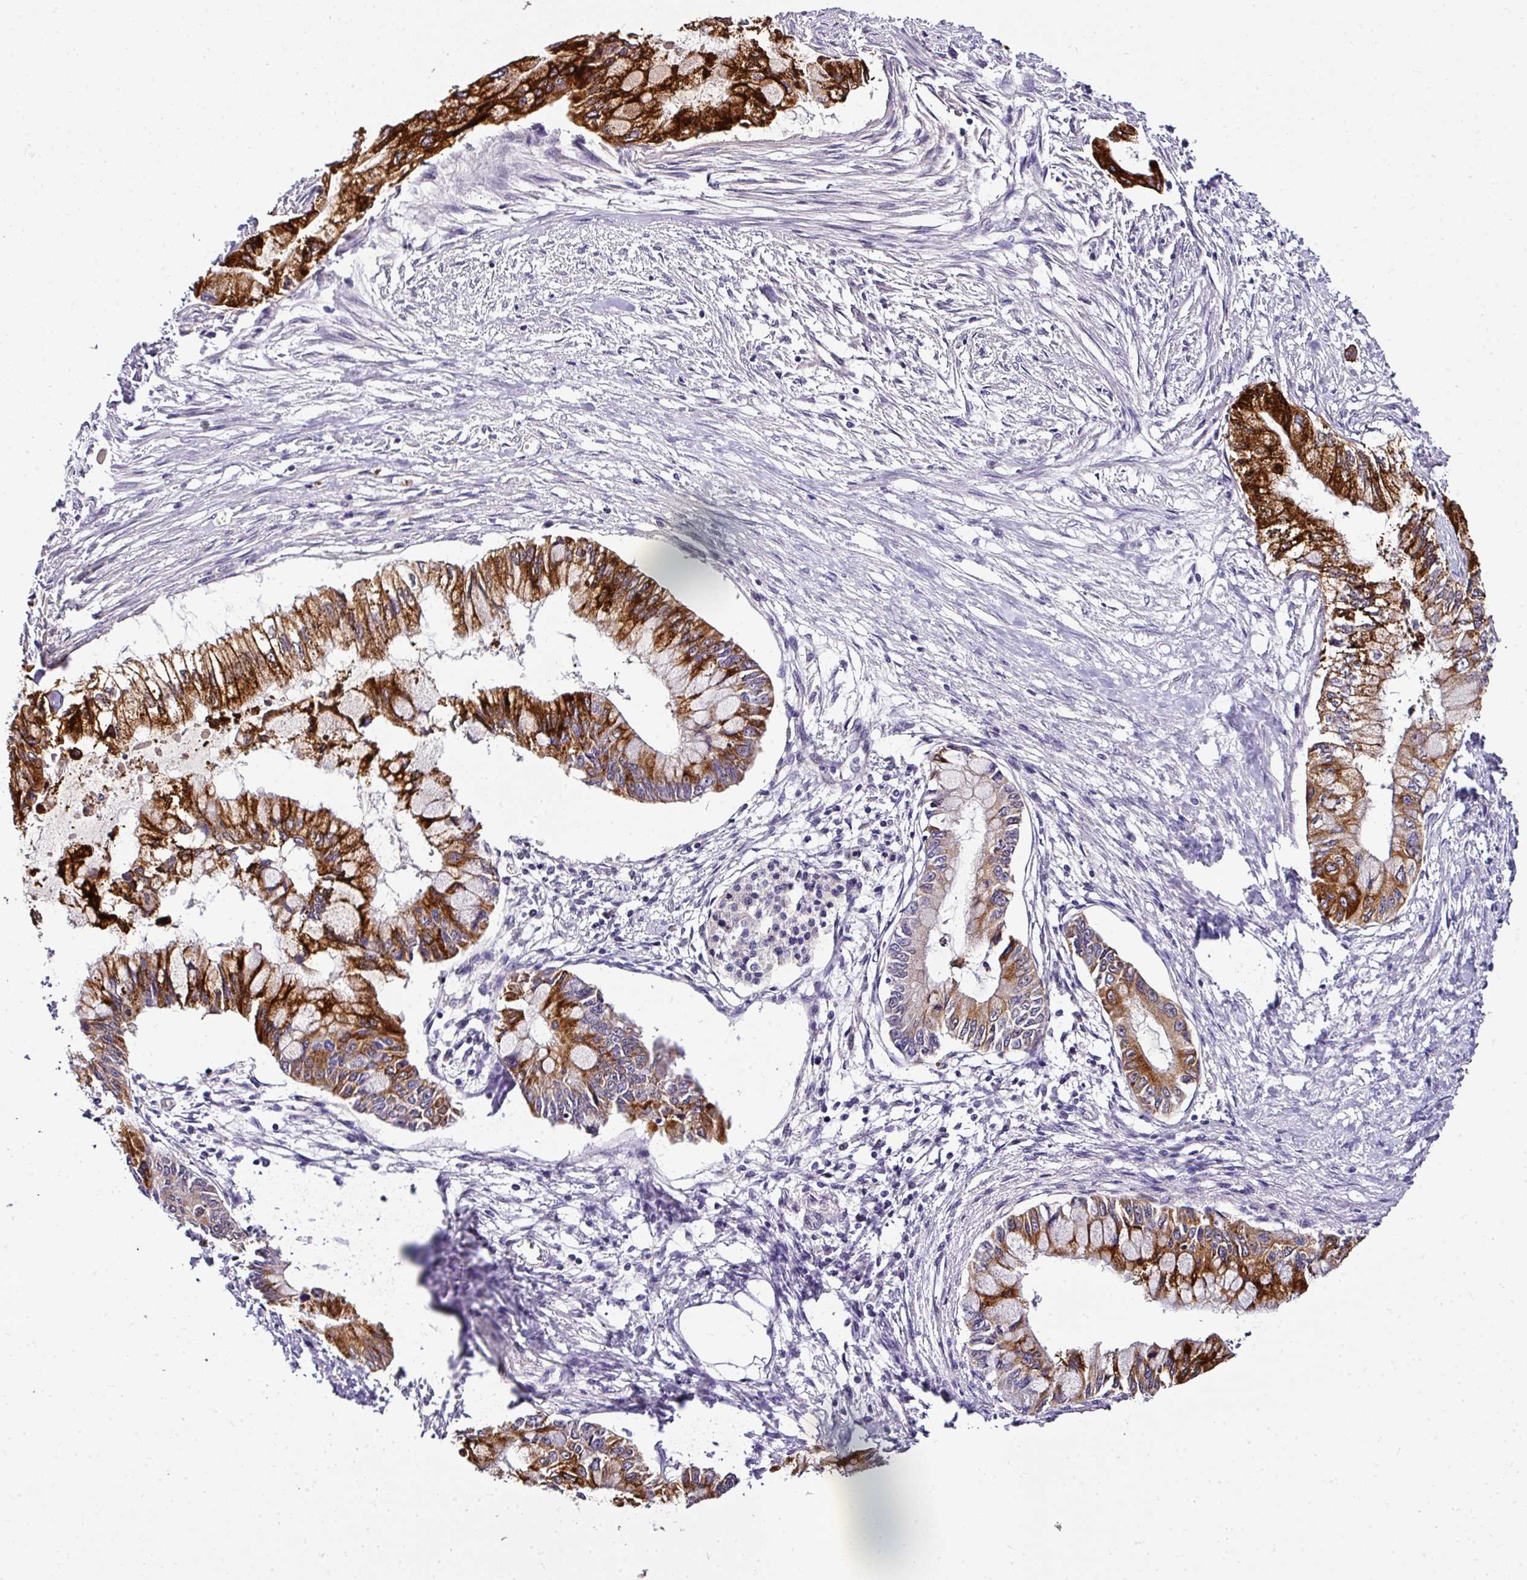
{"staining": {"intensity": "strong", "quantity": "25%-75%", "location": "nuclear"}, "tissue": "pancreatic cancer", "cell_type": "Tumor cells", "image_type": "cancer", "snomed": [{"axis": "morphology", "description": "Adenocarcinoma, NOS"}, {"axis": "topography", "description": "Pancreas"}], "caption": "A brown stain shows strong nuclear staining of a protein in pancreatic cancer tumor cells. Nuclei are stained in blue.", "gene": "NAPSA", "patient": {"sex": "male", "age": 48}}